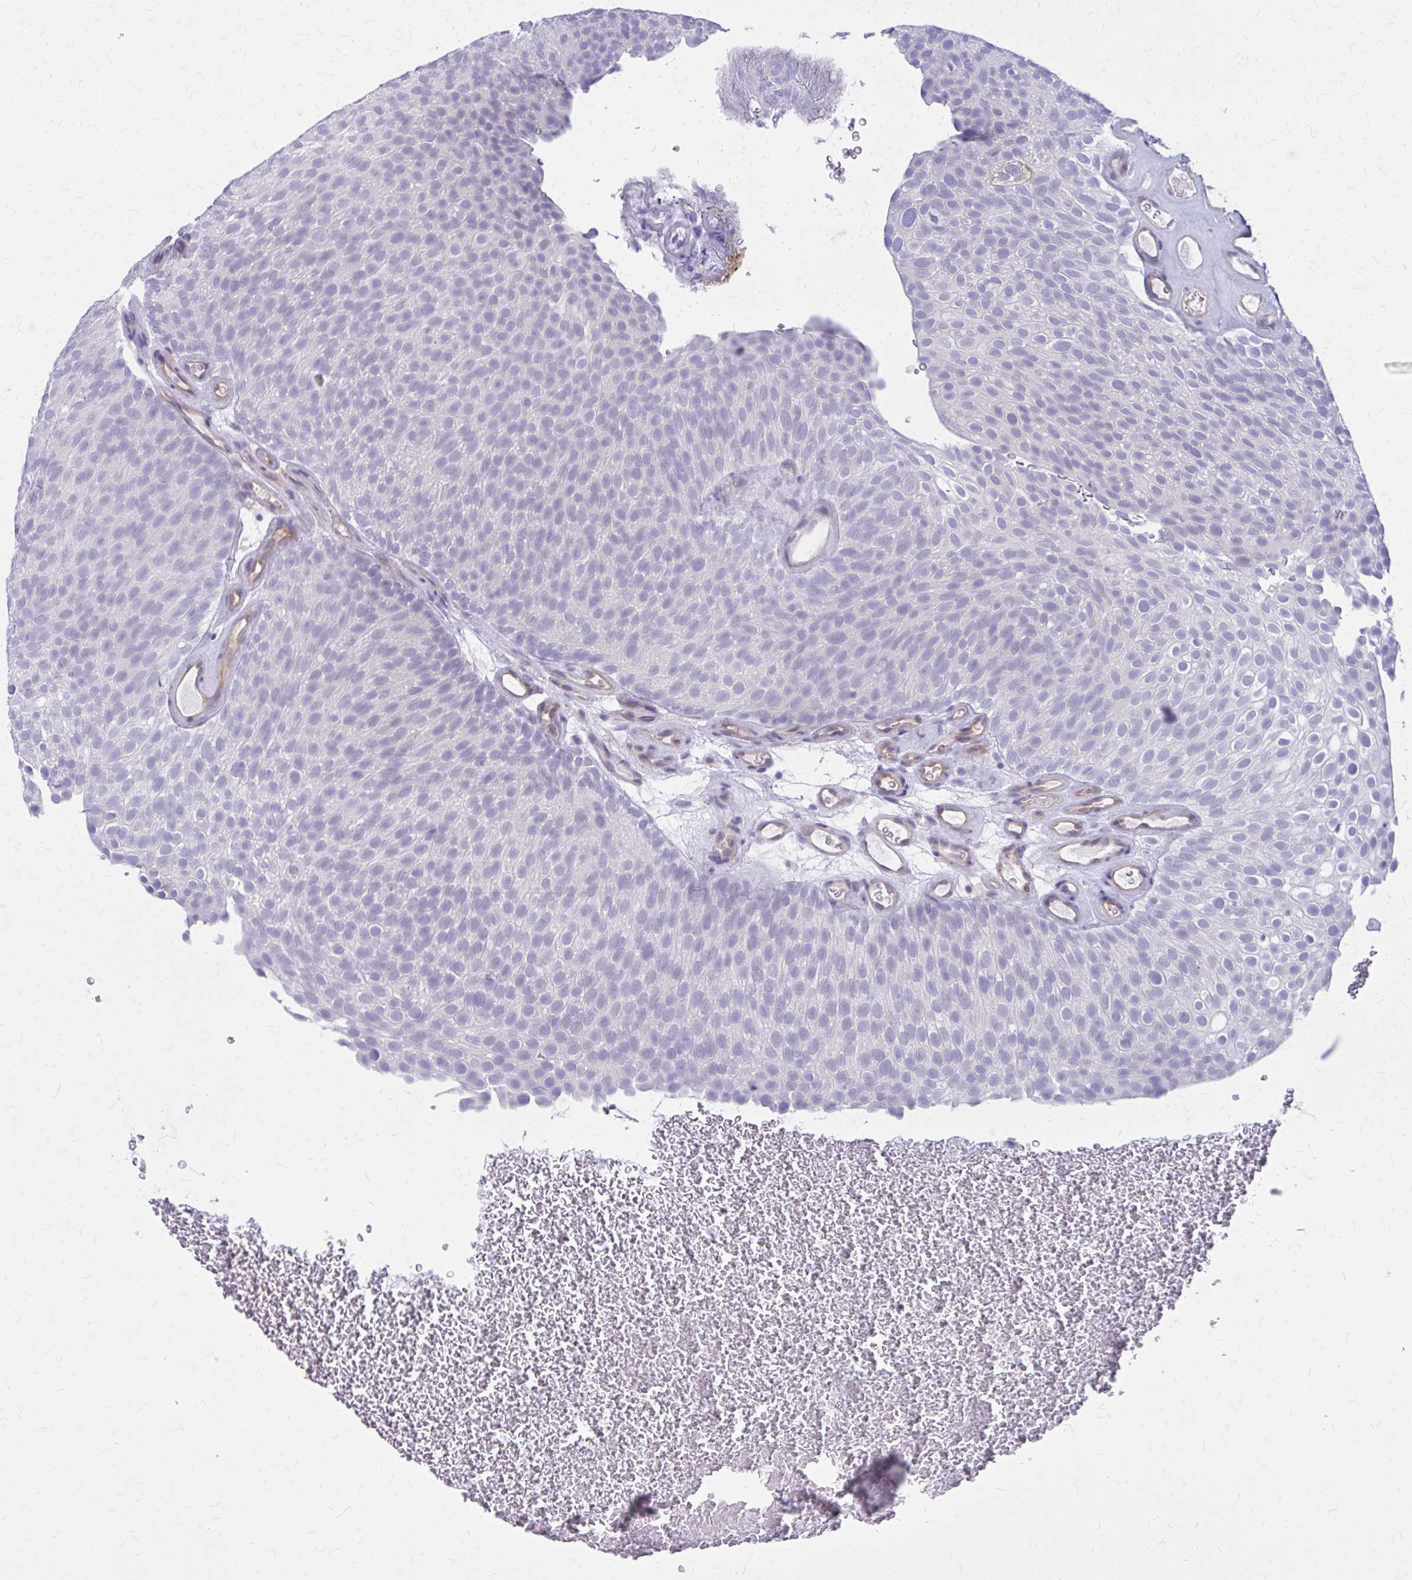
{"staining": {"intensity": "negative", "quantity": "none", "location": "none"}, "tissue": "urothelial cancer", "cell_type": "Tumor cells", "image_type": "cancer", "snomed": [{"axis": "morphology", "description": "Urothelial carcinoma, Low grade"}, {"axis": "topography", "description": "Urinary bladder"}], "caption": "An IHC micrograph of urothelial cancer is shown. There is no staining in tumor cells of urothelial cancer.", "gene": "CLIC2", "patient": {"sex": "male", "age": 78}}